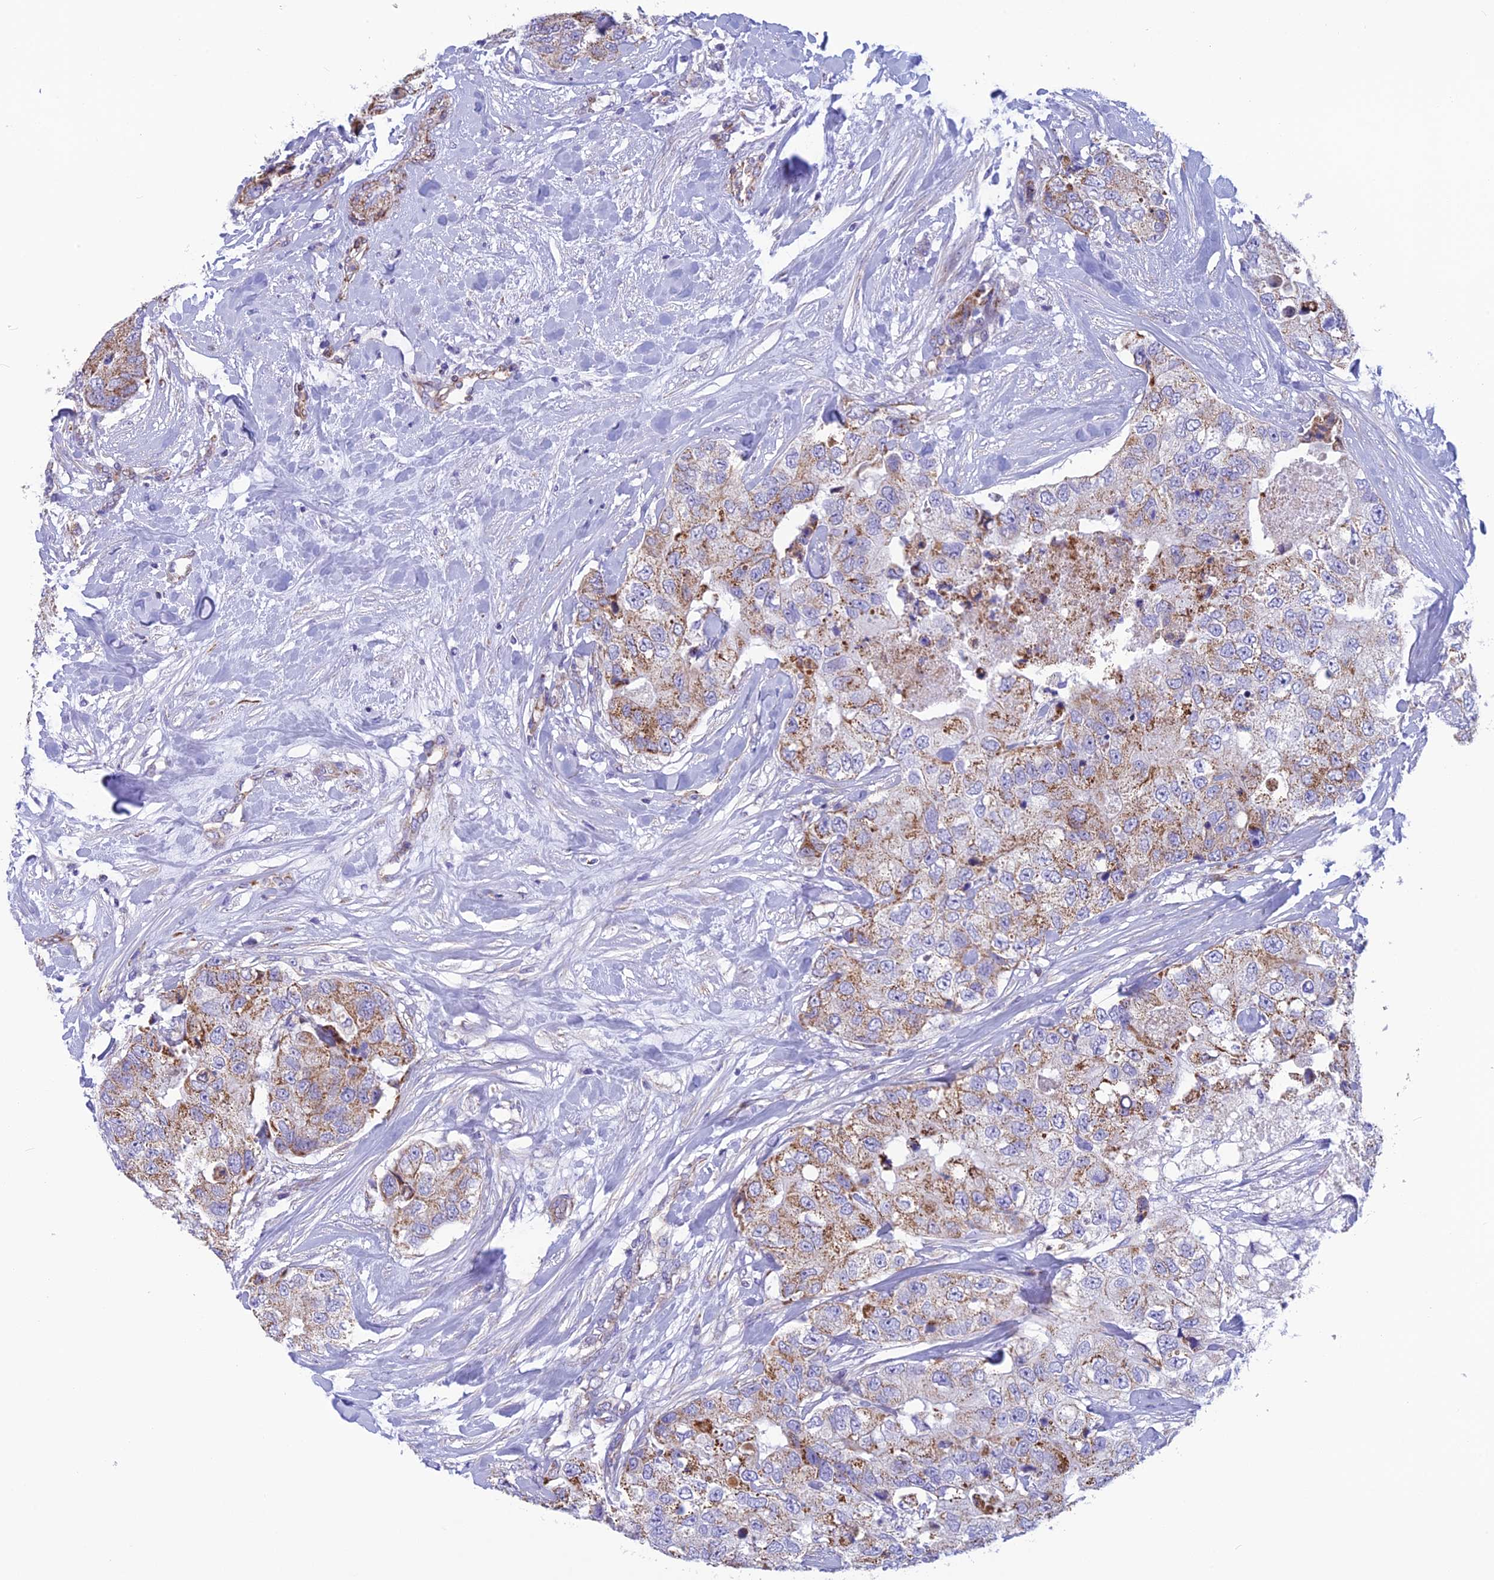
{"staining": {"intensity": "moderate", "quantity": ">75%", "location": "cytoplasmic/membranous"}, "tissue": "breast cancer", "cell_type": "Tumor cells", "image_type": "cancer", "snomed": [{"axis": "morphology", "description": "Duct carcinoma"}, {"axis": "topography", "description": "Breast"}], "caption": "Immunohistochemistry (IHC) micrograph of neoplastic tissue: human breast intraductal carcinoma stained using immunohistochemistry shows medium levels of moderate protein expression localized specifically in the cytoplasmic/membranous of tumor cells, appearing as a cytoplasmic/membranous brown color.", "gene": "POMGNT1", "patient": {"sex": "female", "age": 62}}